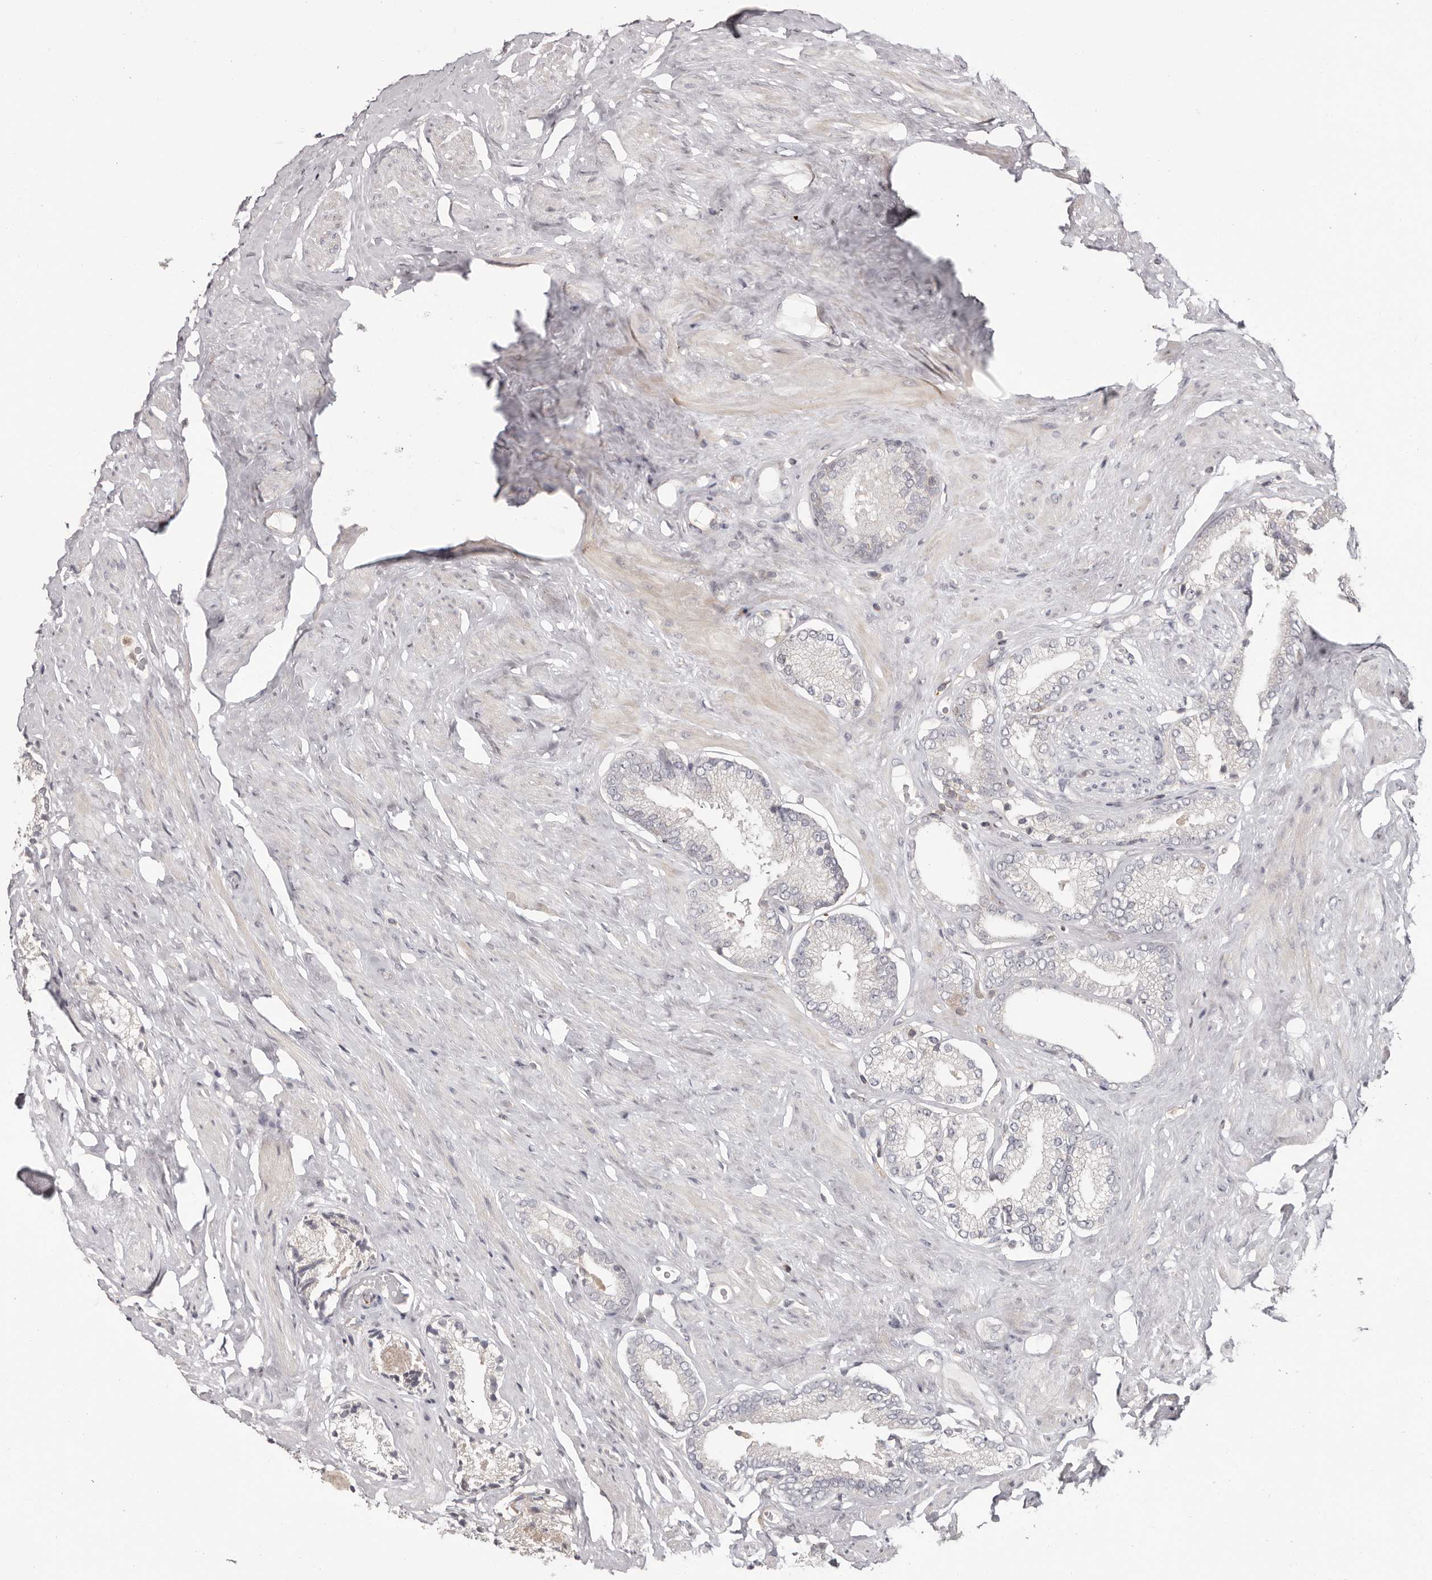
{"staining": {"intensity": "negative", "quantity": "none", "location": "none"}, "tissue": "prostate cancer", "cell_type": "Tumor cells", "image_type": "cancer", "snomed": [{"axis": "morphology", "description": "Adenocarcinoma, Low grade"}, {"axis": "topography", "description": "Prostate"}], "caption": "This is an immunohistochemistry (IHC) image of human prostate cancer (adenocarcinoma (low-grade)). There is no expression in tumor cells.", "gene": "ANKRD44", "patient": {"sex": "male", "age": 71}}